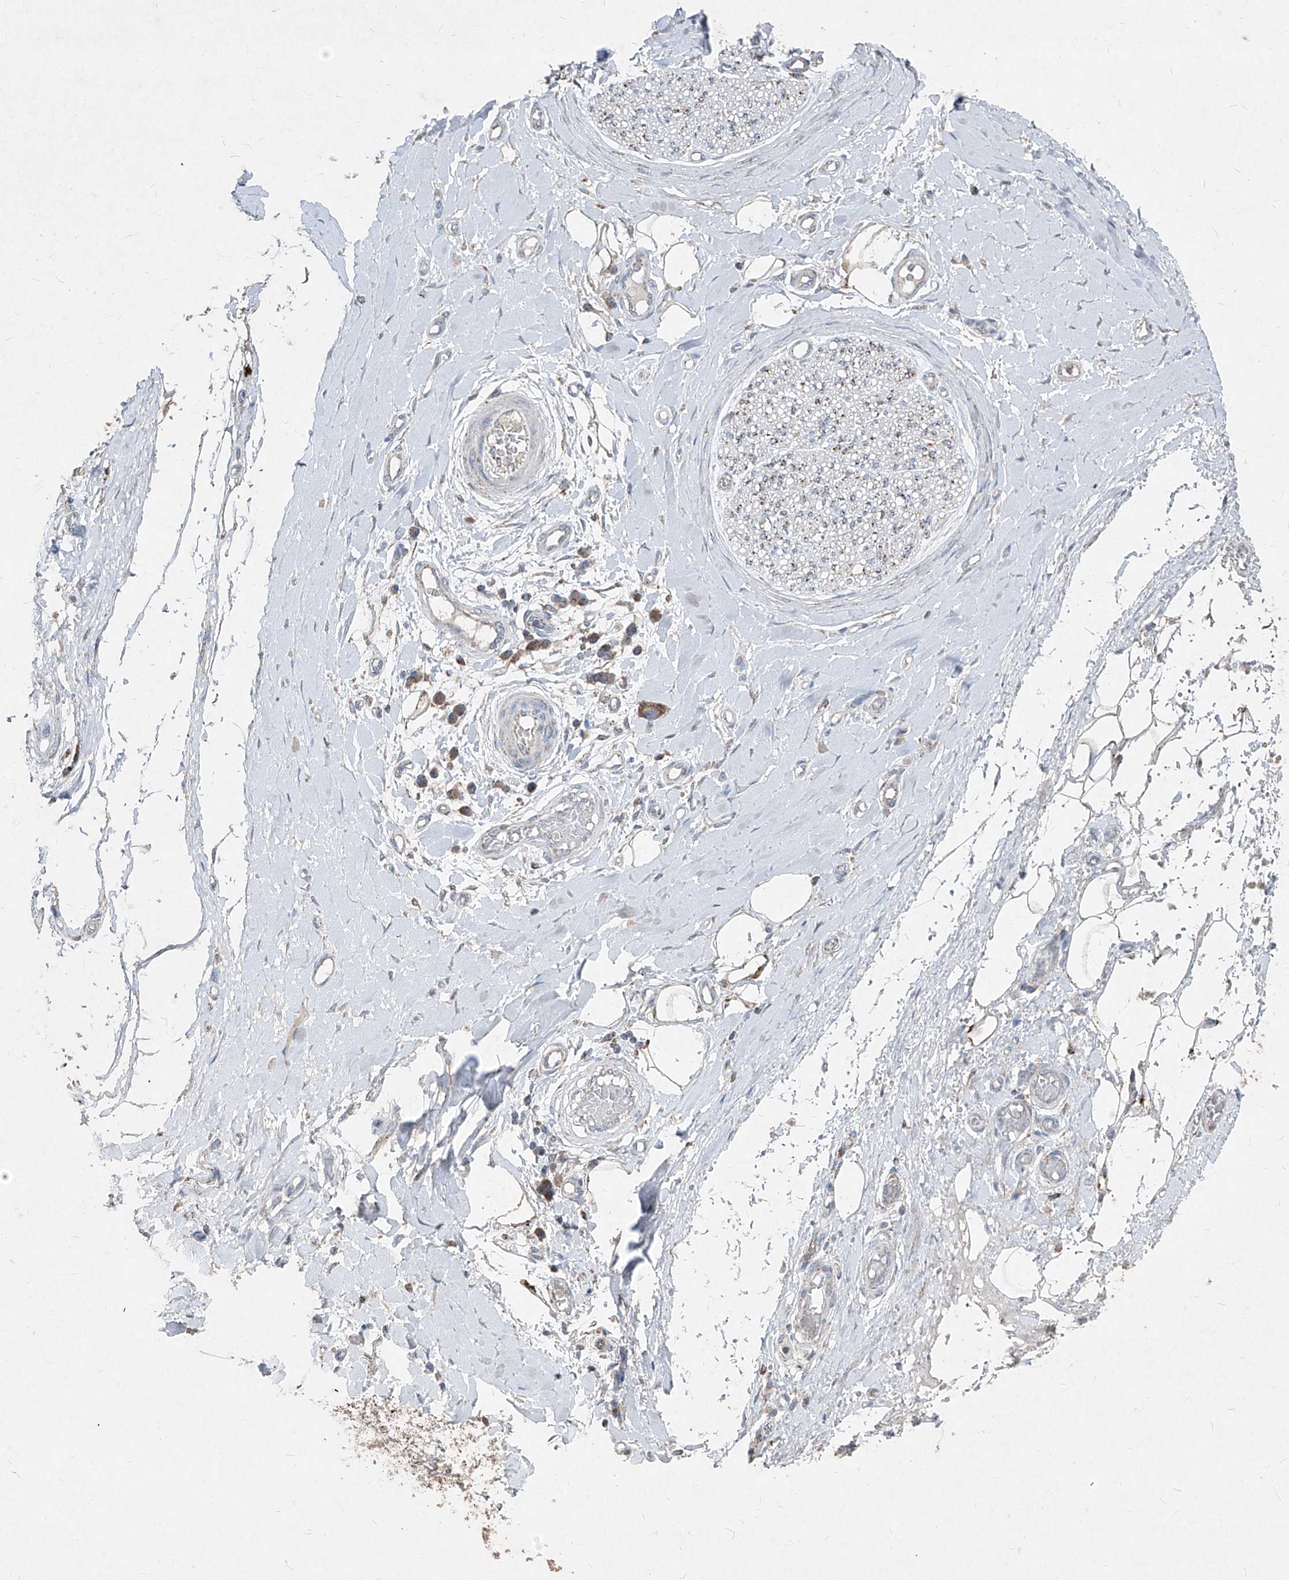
{"staining": {"intensity": "moderate", "quantity": "25%-75%", "location": "cytoplasmic/membranous"}, "tissue": "adipose tissue", "cell_type": "Adipocytes", "image_type": "normal", "snomed": [{"axis": "morphology", "description": "Normal tissue, NOS"}, {"axis": "morphology", "description": "Adenocarcinoma, NOS"}, {"axis": "topography", "description": "Esophagus"}, {"axis": "topography", "description": "Stomach, upper"}, {"axis": "topography", "description": "Peripheral nerve tissue"}], "caption": "Adipocytes exhibit moderate cytoplasmic/membranous staining in approximately 25%-75% of cells in normal adipose tissue. (Brightfield microscopy of DAB IHC at high magnification).", "gene": "ABCD3", "patient": {"sex": "male", "age": 62}}